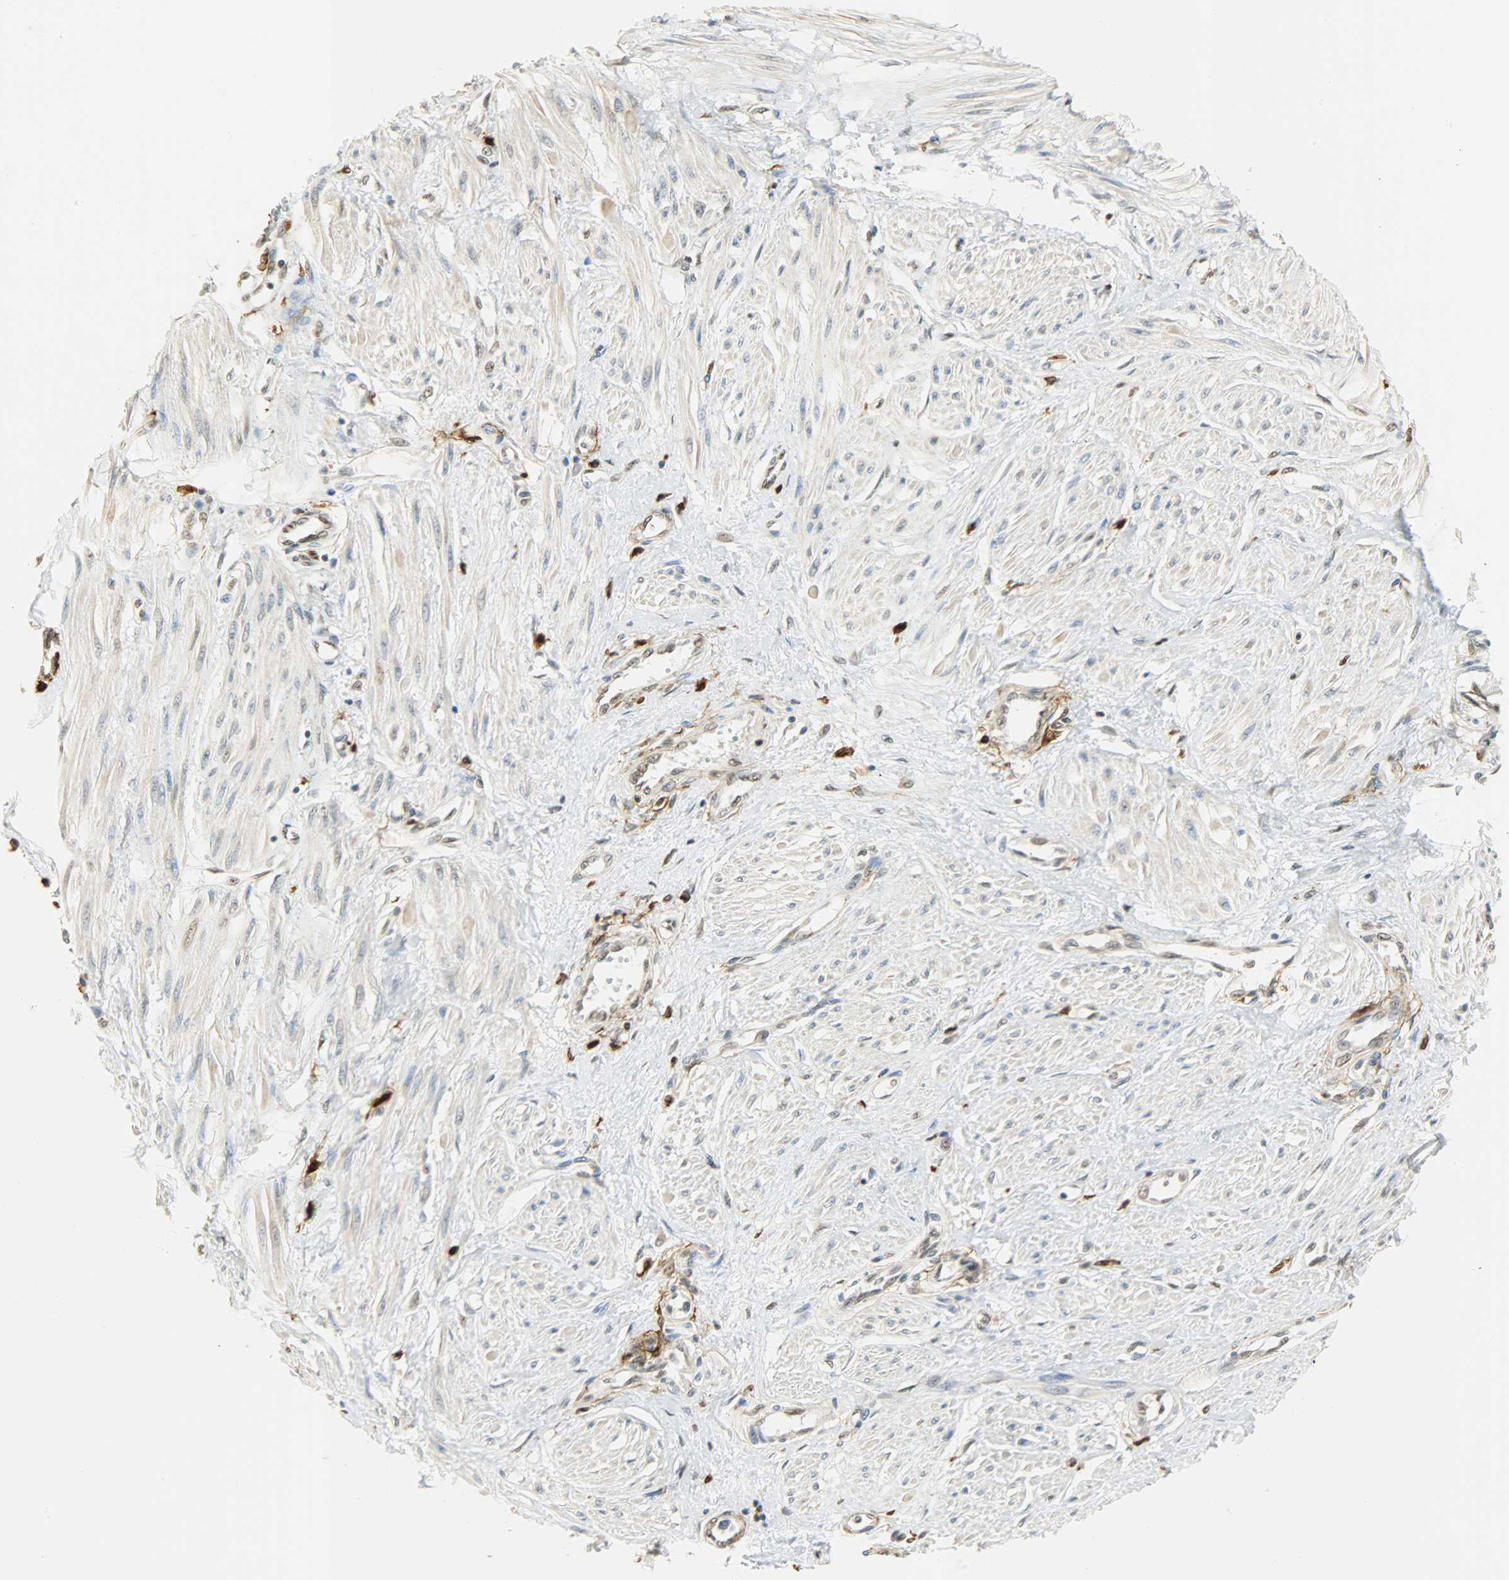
{"staining": {"intensity": "weak", "quantity": "25%-75%", "location": "nuclear"}, "tissue": "smooth muscle", "cell_type": "Smooth muscle cells", "image_type": "normal", "snomed": [{"axis": "morphology", "description": "Normal tissue, NOS"}, {"axis": "topography", "description": "Smooth muscle"}, {"axis": "topography", "description": "Uterus"}], "caption": "Immunohistochemistry (IHC) staining of benign smooth muscle, which demonstrates low levels of weak nuclear staining in approximately 25%-75% of smooth muscle cells indicating weak nuclear protein positivity. The staining was performed using DAB (brown) for protein detection and nuclei were counterstained in hematoxylin (blue).", "gene": "NGFR", "patient": {"sex": "female", "age": 39}}